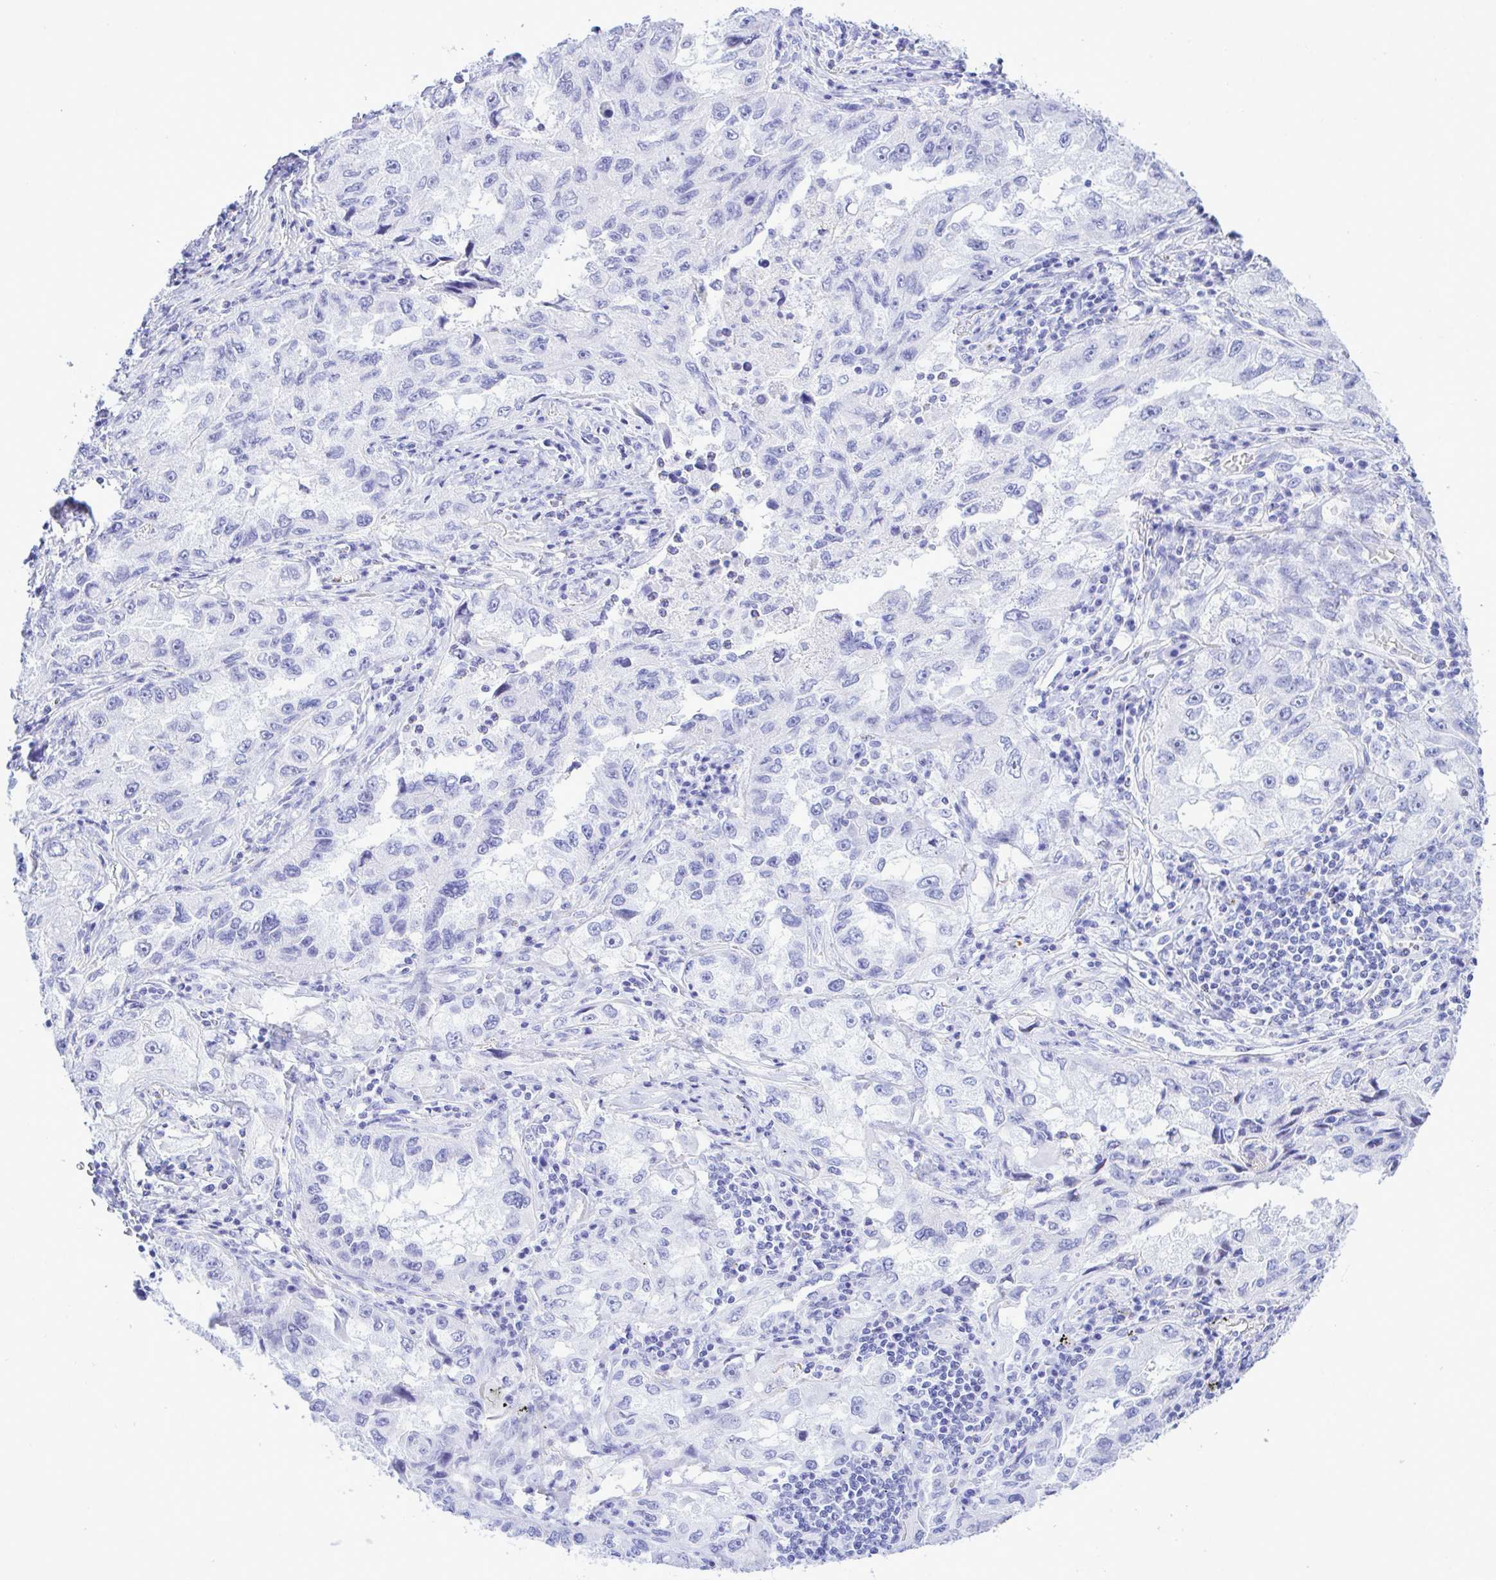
{"staining": {"intensity": "negative", "quantity": "none", "location": "none"}, "tissue": "lung cancer", "cell_type": "Tumor cells", "image_type": "cancer", "snomed": [{"axis": "morphology", "description": "Adenocarcinoma, NOS"}, {"axis": "topography", "description": "Lung"}], "caption": "High magnification brightfield microscopy of lung adenocarcinoma stained with DAB (3,3'-diaminobenzidine) (brown) and counterstained with hematoxylin (blue): tumor cells show no significant staining.", "gene": "SELENOV", "patient": {"sex": "female", "age": 73}}